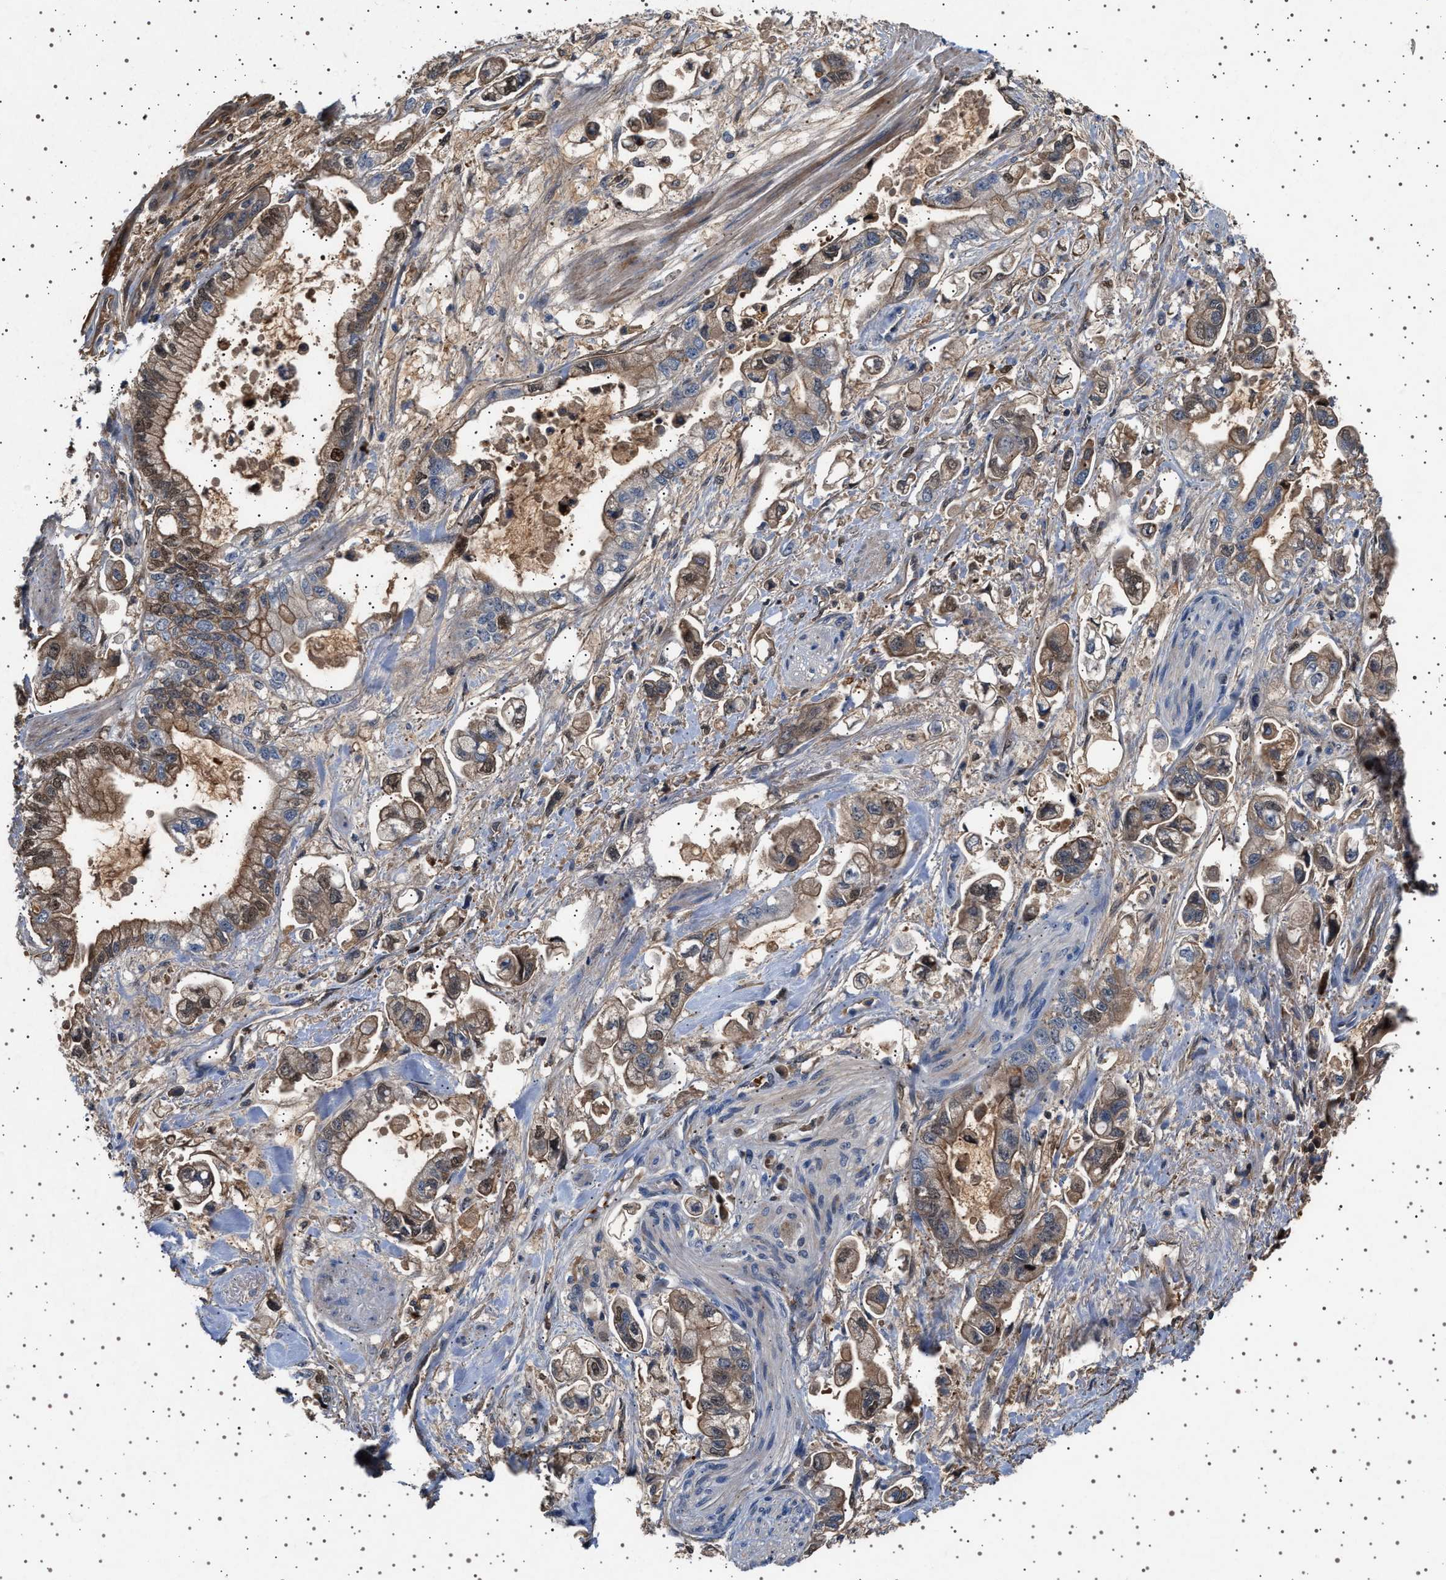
{"staining": {"intensity": "weak", "quantity": ">75%", "location": "cytoplasmic/membranous"}, "tissue": "stomach cancer", "cell_type": "Tumor cells", "image_type": "cancer", "snomed": [{"axis": "morphology", "description": "Normal tissue, NOS"}, {"axis": "morphology", "description": "Adenocarcinoma, NOS"}, {"axis": "topography", "description": "Stomach"}], "caption": "Weak cytoplasmic/membranous positivity is present in about >75% of tumor cells in adenocarcinoma (stomach).", "gene": "FICD", "patient": {"sex": "male", "age": 62}}